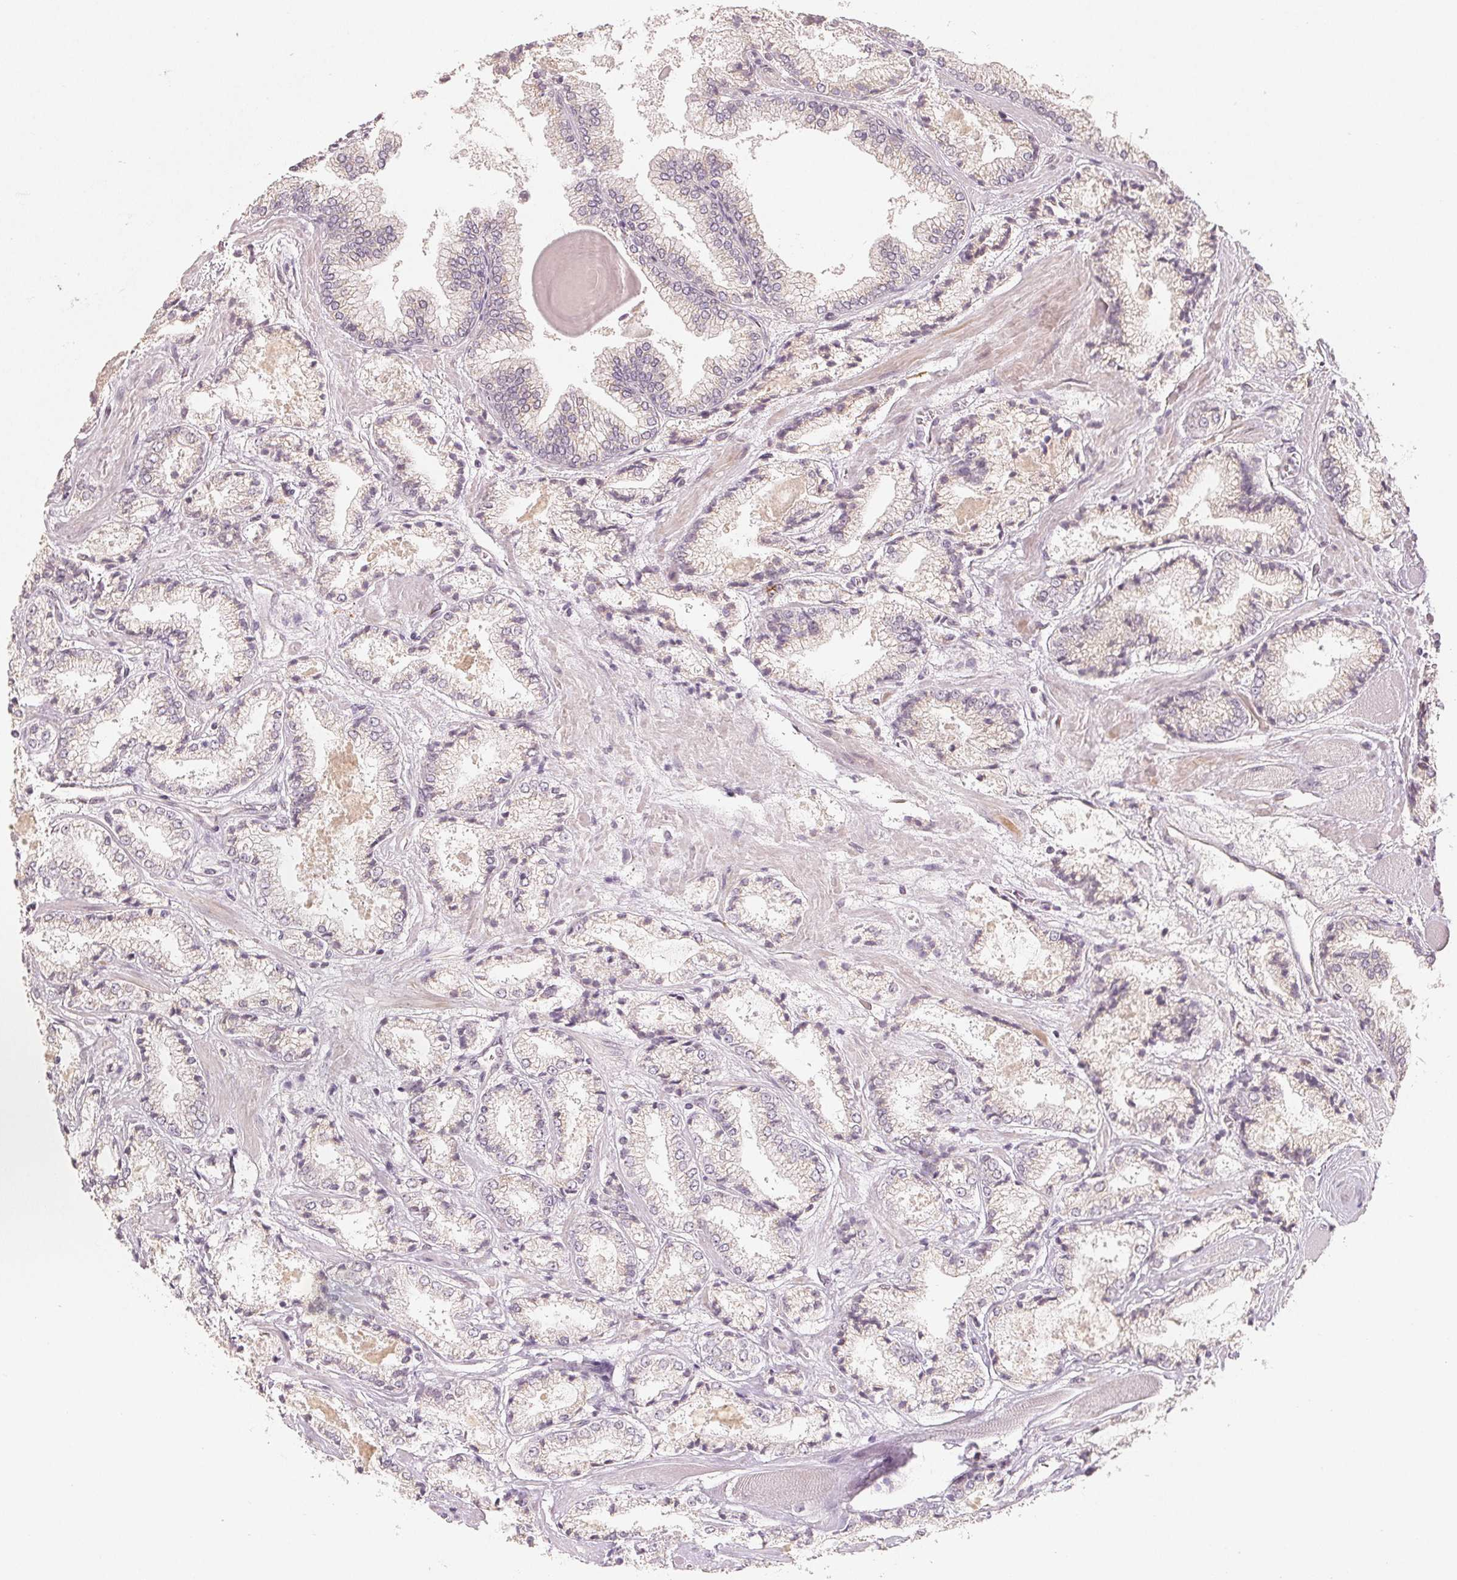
{"staining": {"intensity": "negative", "quantity": "none", "location": "none"}, "tissue": "prostate cancer", "cell_type": "Tumor cells", "image_type": "cancer", "snomed": [{"axis": "morphology", "description": "Adenocarcinoma, High grade"}, {"axis": "topography", "description": "Prostate"}], "caption": "Tumor cells show no significant positivity in prostate cancer.", "gene": "TMSB15B", "patient": {"sex": "male", "age": 64}}